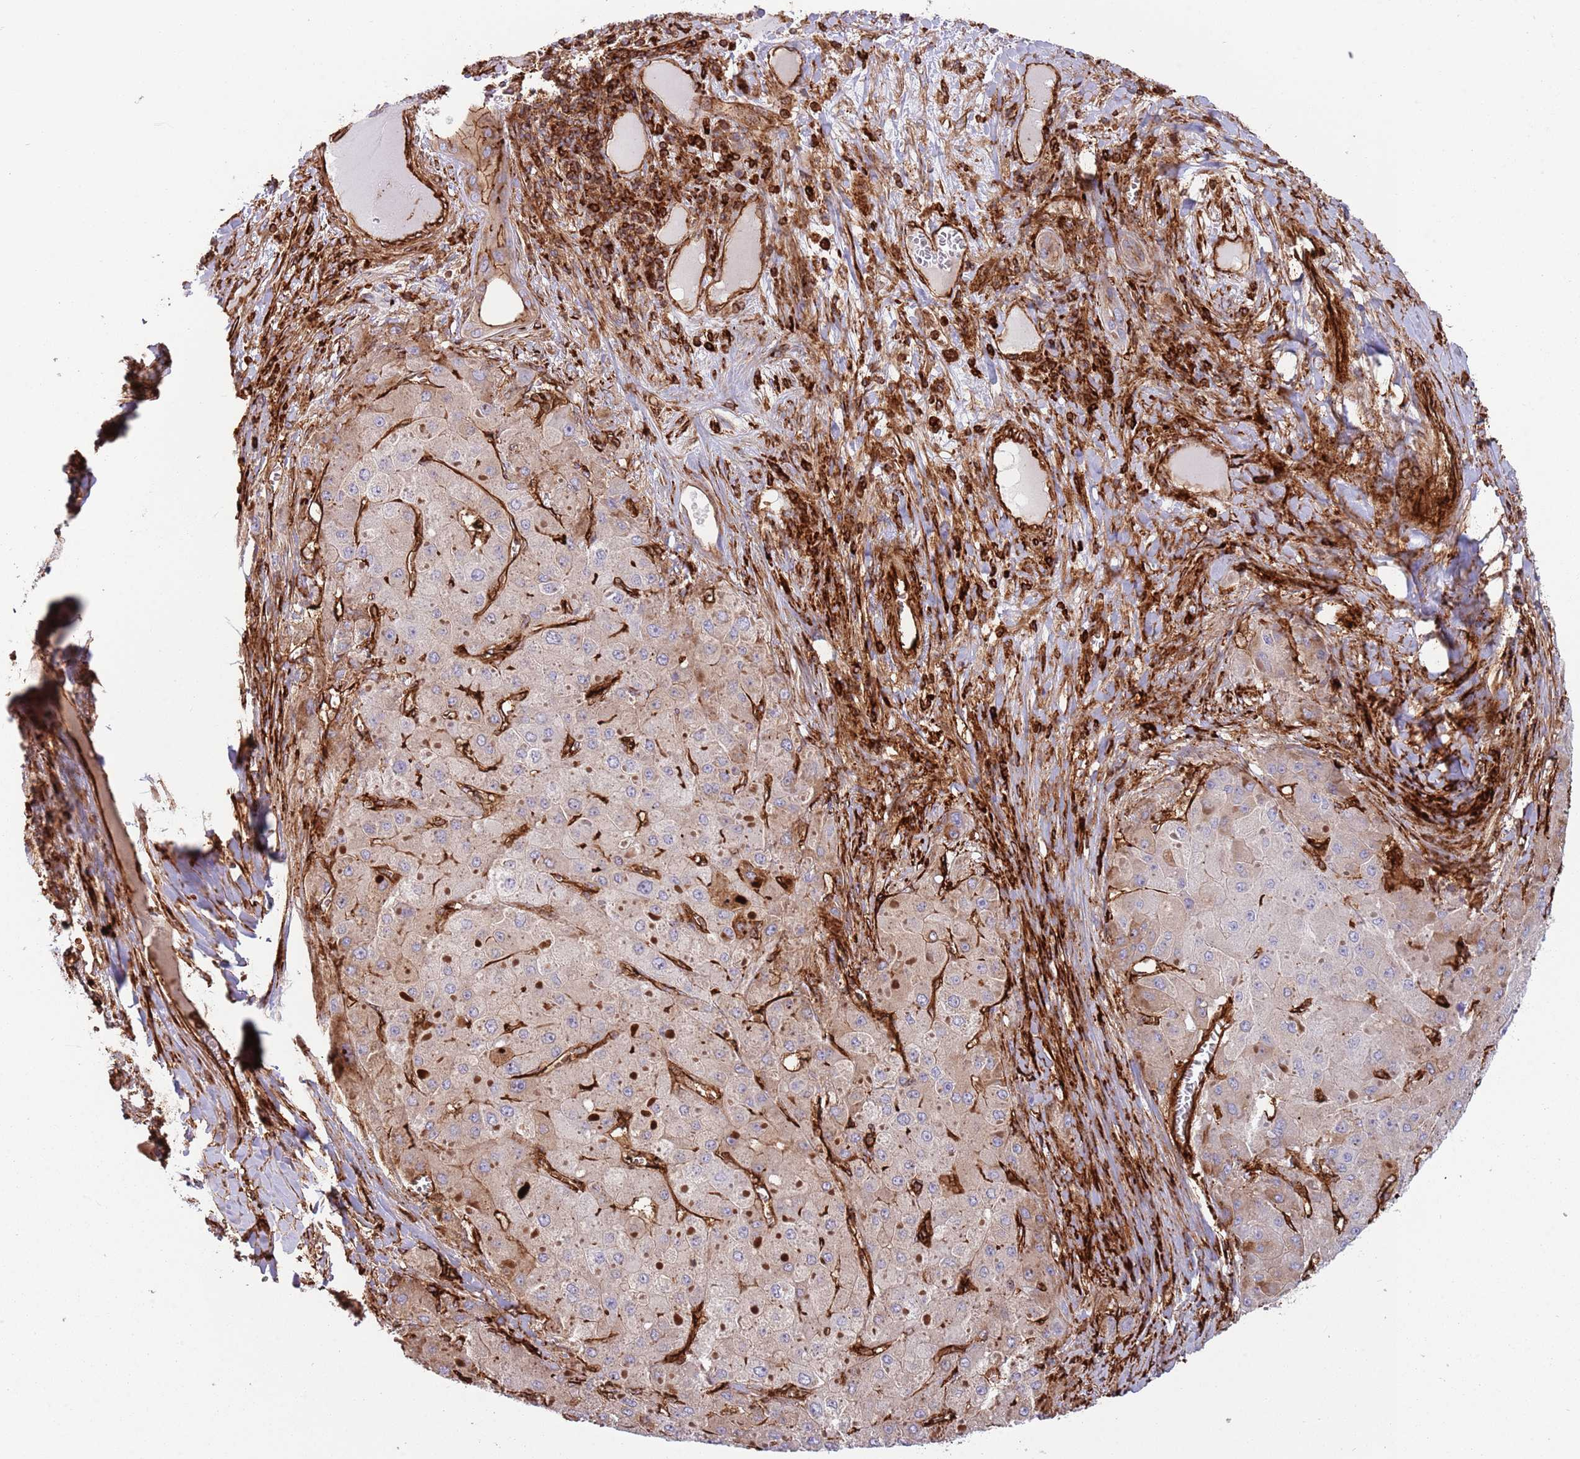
{"staining": {"intensity": "moderate", "quantity": "25%-75%", "location": "cytoplasmic/membranous"}, "tissue": "liver cancer", "cell_type": "Tumor cells", "image_type": "cancer", "snomed": [{"axis": "morphology", "description": "Carcinoma, Hepatocellular, NOS"}, {"axis": "topography", "description": "Liver"}], "caption": "The immunohistochemical stain labels moderate cytoplasmic/membranous staining in tumor cells of liver cancer (hepatocellular carcinoma) tissue.", "gene": "KBTBD7", "patient": {"sex": "female", "age": 73}}